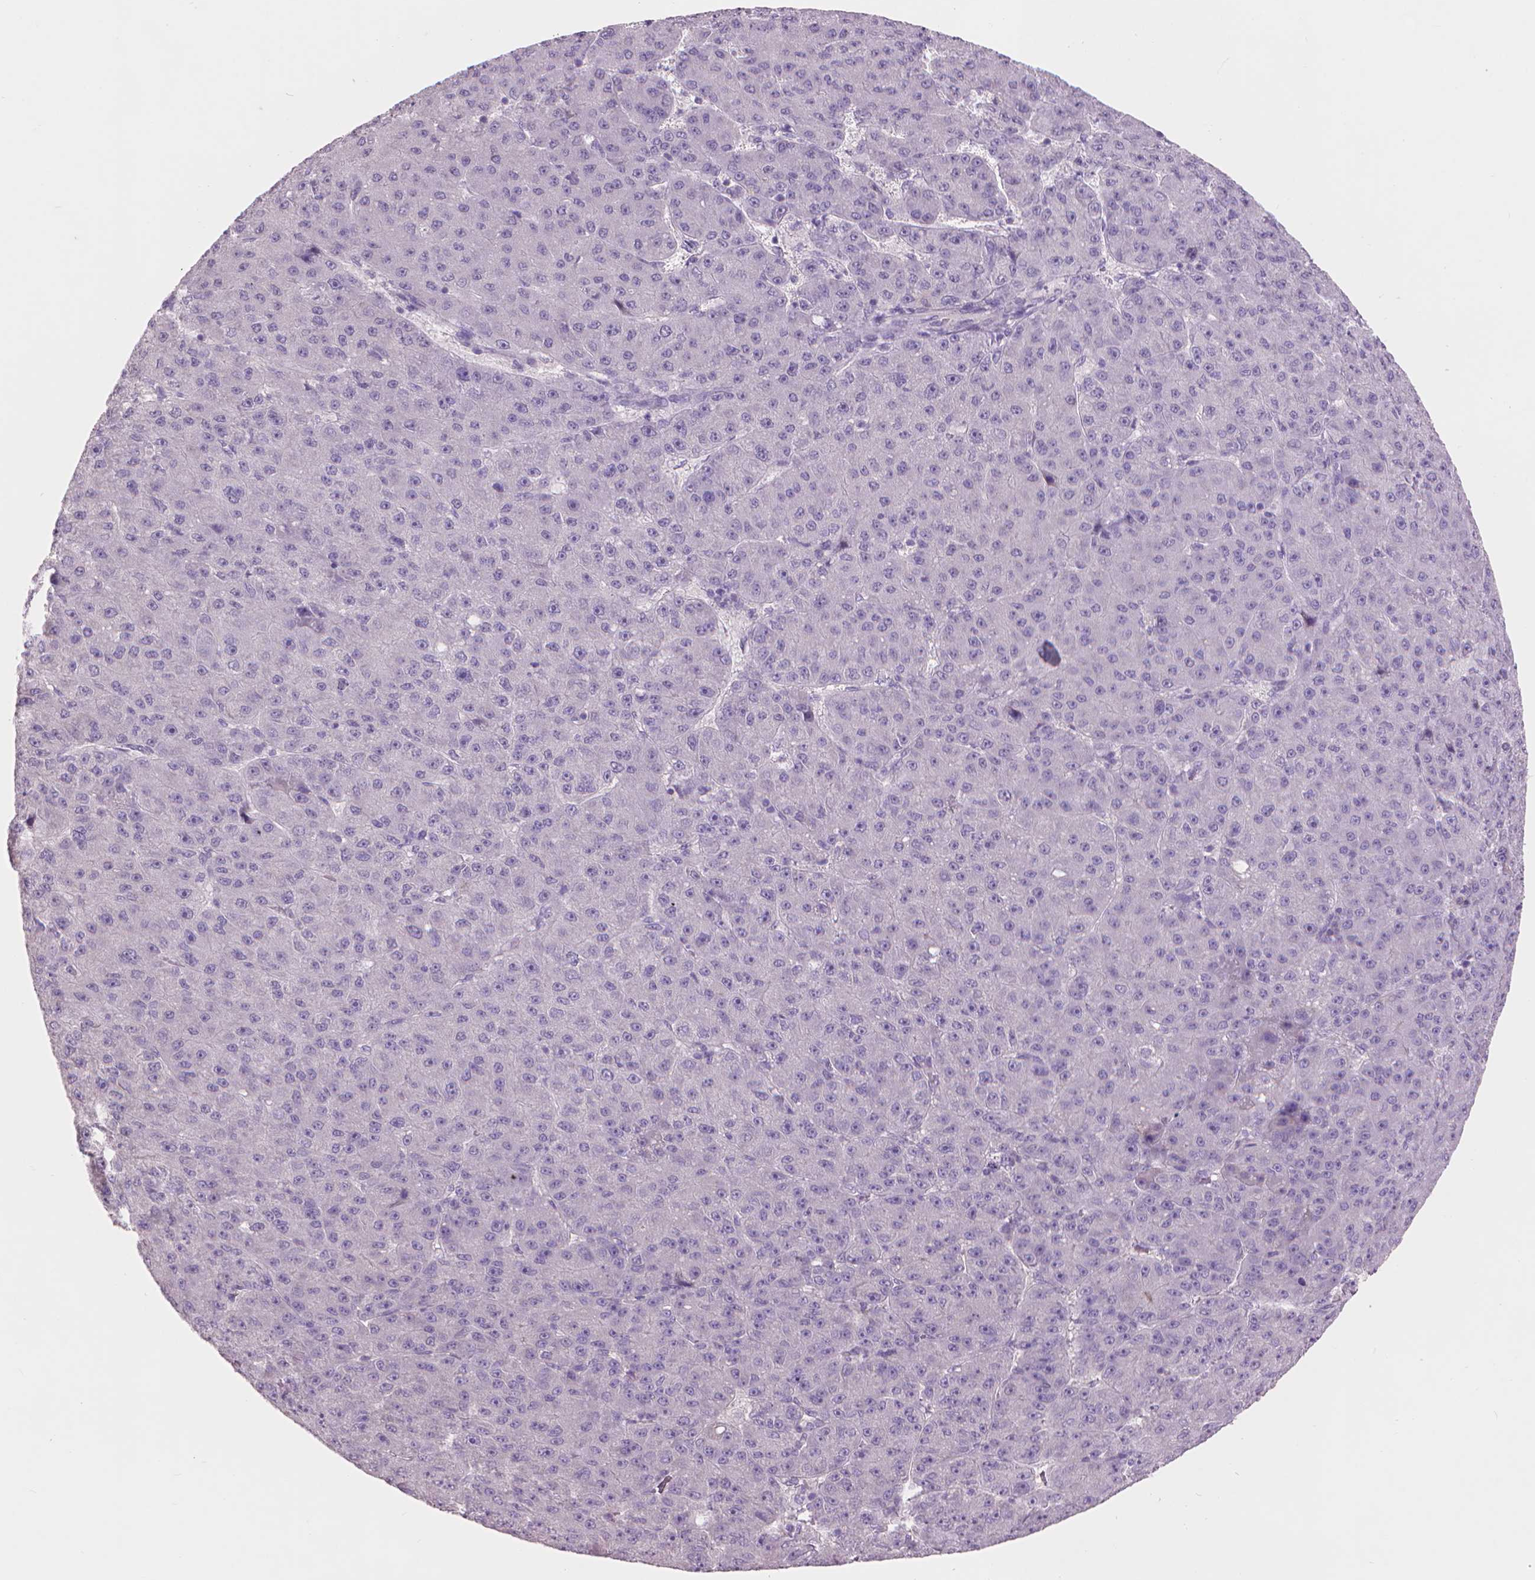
{"staining": {"intensity": "negative", "quantity": "none", "location": "none"}, "tissue": "liver cancer", "cell_type": "Tumor cells", "image_type": "cancer", "snomed": [{"axis": "morphology", "description": "Carcinoma, Hepatocellular, NOS"}, {"axis": "topography", "description": "Liver"}], "caption": "DAB immunohistochemical staining of human liver cancer (hepatocellular carcinoma) displays no significant staining in tumor cells. (DAB (3,3'-diaminobenzidine) immunohistochemistry visualized using brightfield microscopy, high magnification).", "gene": "ENO2", "patient": {"sex": "male", "age": 67}}